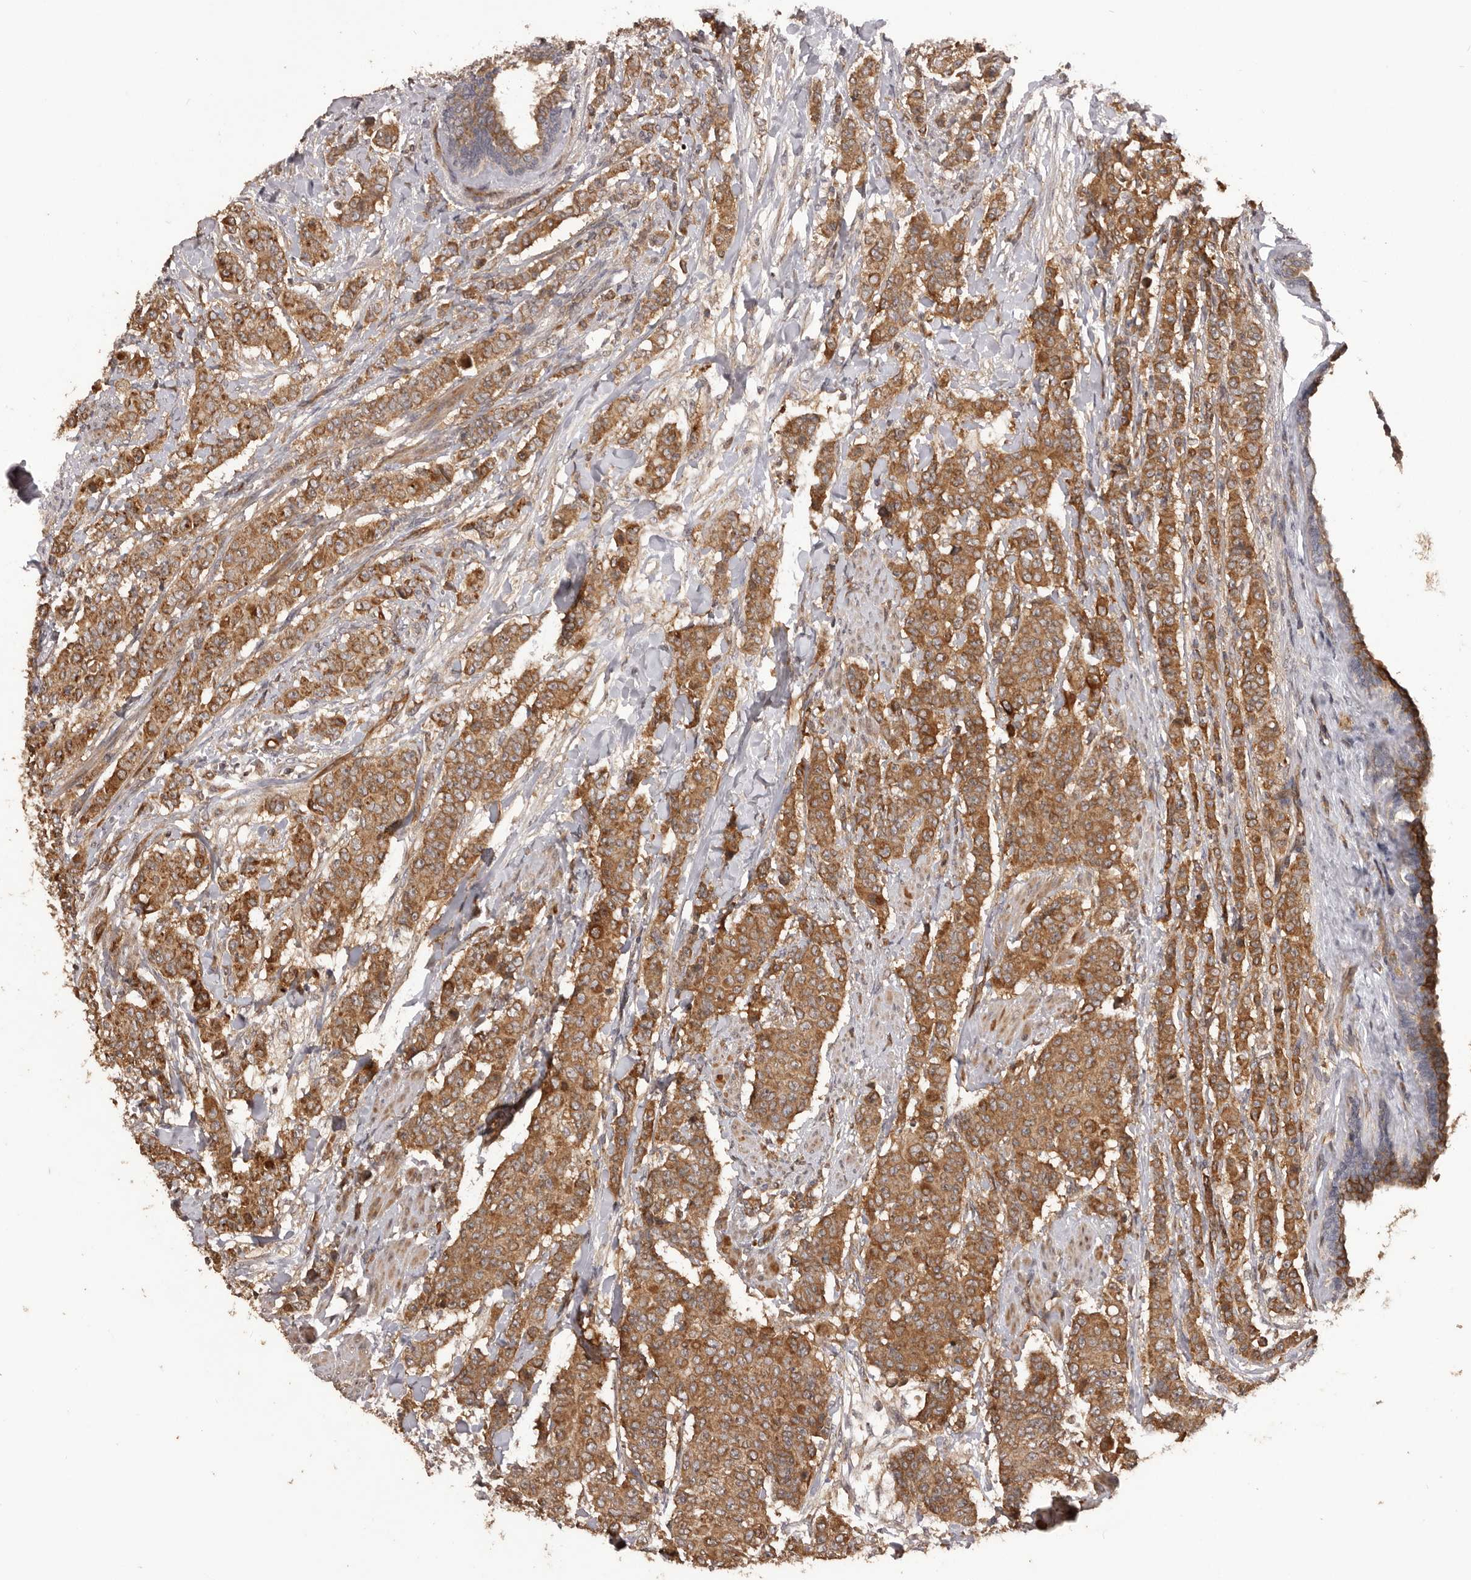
{"staining": {"intensity": "moderate", "quantity": ">75%", "location": "cytoplasmic/membranous"}, "tissue": "breast cancer", "cell_type": "Tumor cells", "image_type": "cancer", "snomed": [{"axis": "morphology", "description": "Duct carcinoma"}, {"axis": "topography", "description": "Breast"}], "caption": "Protein positivity by immunohistochemistry shows moderate cytoplasmic/membranous staining in approximately >75% of tumor cells in breast cancer. (Brightfield microscopy of DAB IHC at high magnification).", "gene": "QRSL1", "patient": {"sex": "female", "age": 40}}